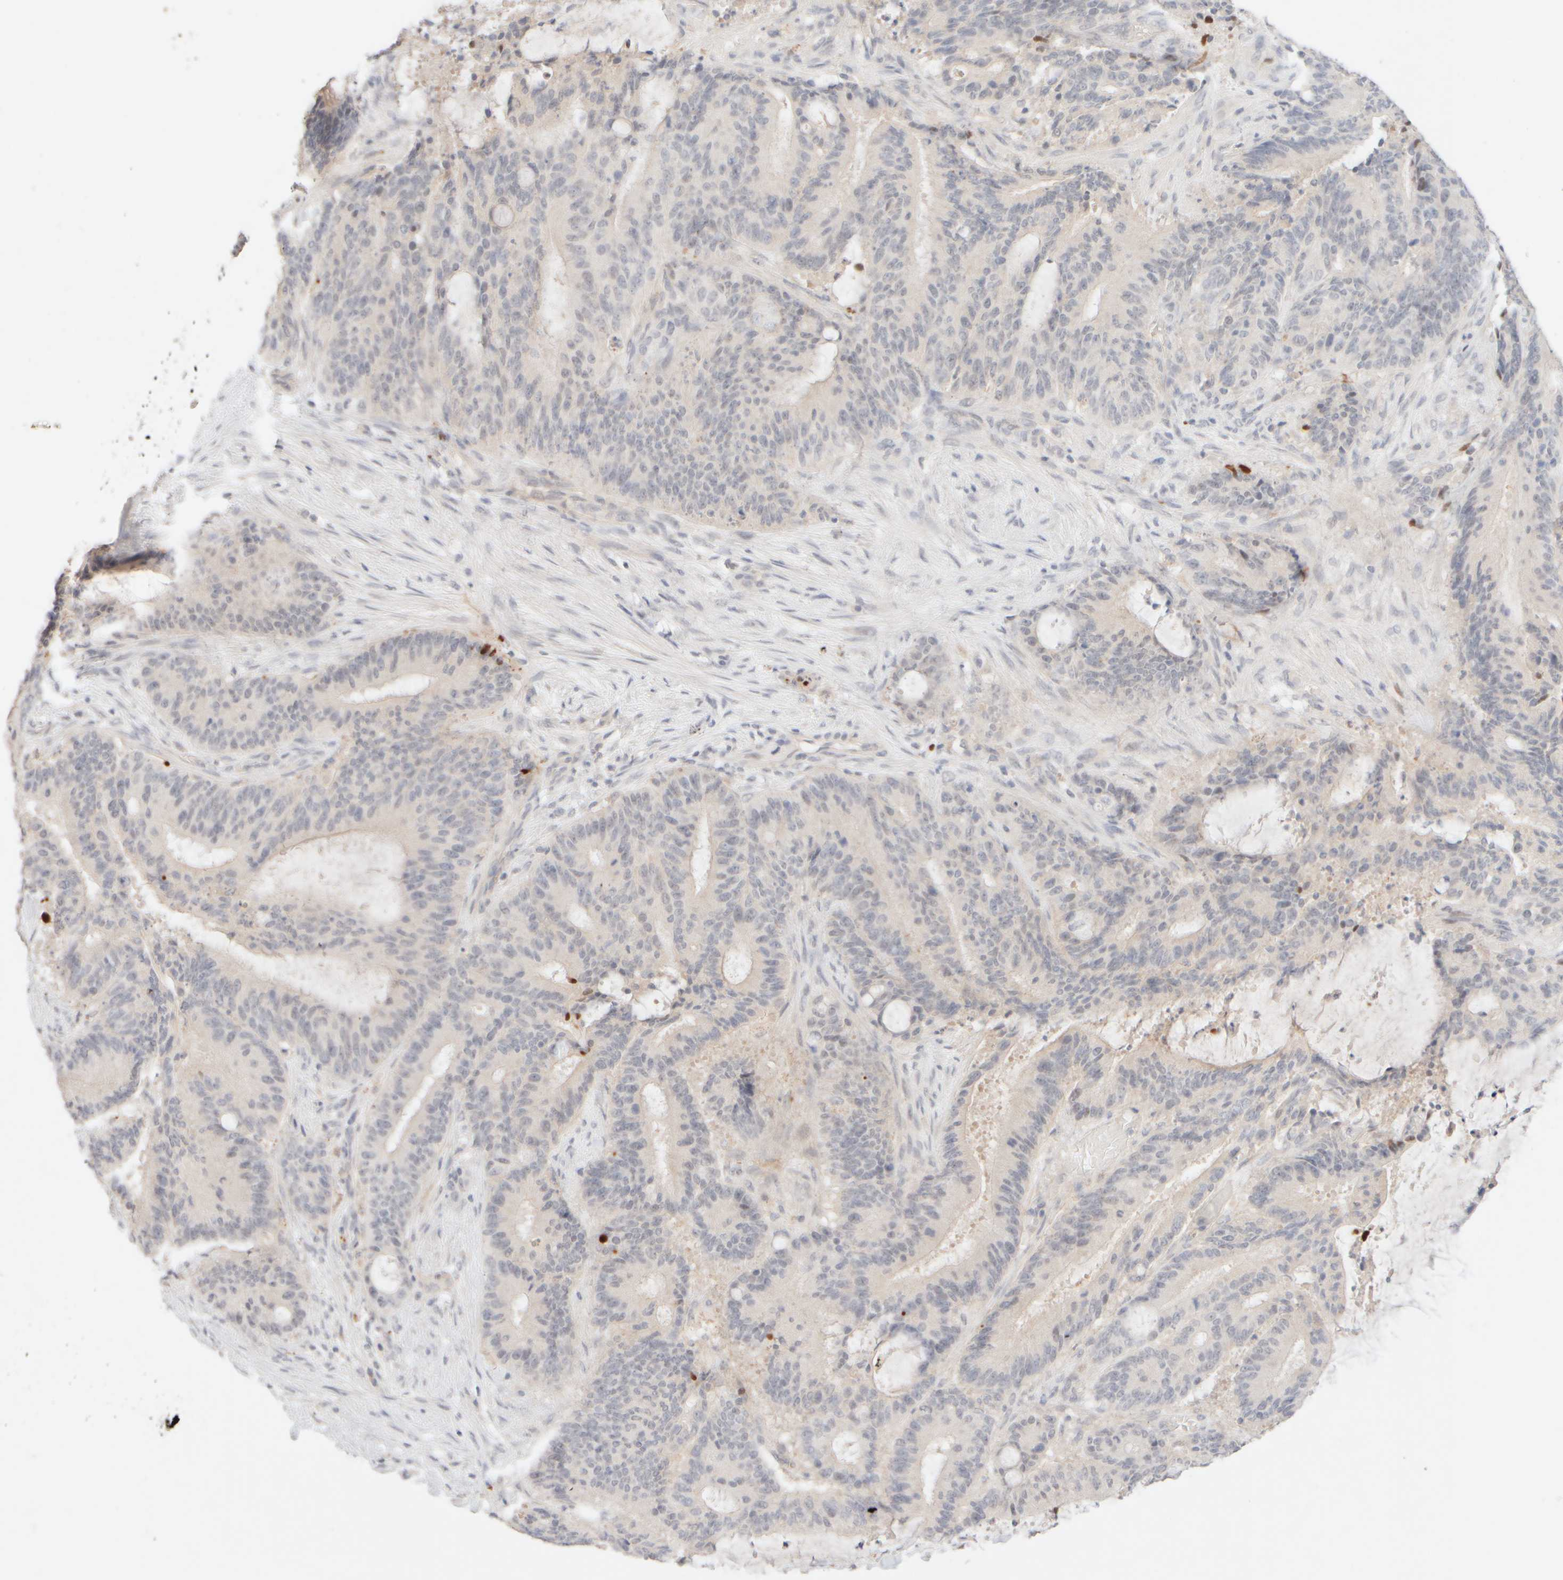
{"staining": {"intensity": "negative", "quantity": "none", "location": "none"}, "tissue": "liver cancer", "cell_type": "Tumor cells", "image_type": "cancer", "snomed": [{"axis": "morphology", "description": "Normal tissue, NOS"}, {"axis": "morphology", "description": "Cholangiocarcinoma"}, {"axis": "topography", "description": "Liver"}, {"axis": "topography", "description": "Peripheral nerve tissue"}], "caption": "This photomicrograph is of cholangiocarcinoma (liver) stained with immunohistochemistry to label a protein in brown with the nuclei are counter-stained blue. There is no staining in tumor cells. The staining was performed using DAB (3,3'-diaminobenzidine) to visualize the protein expression in brown, while the nuclei were stained in blue with hematoxylin (Magnification: 20x).", "gene": "SNTB1", "patient": {"sex": "female", "age": 73}}